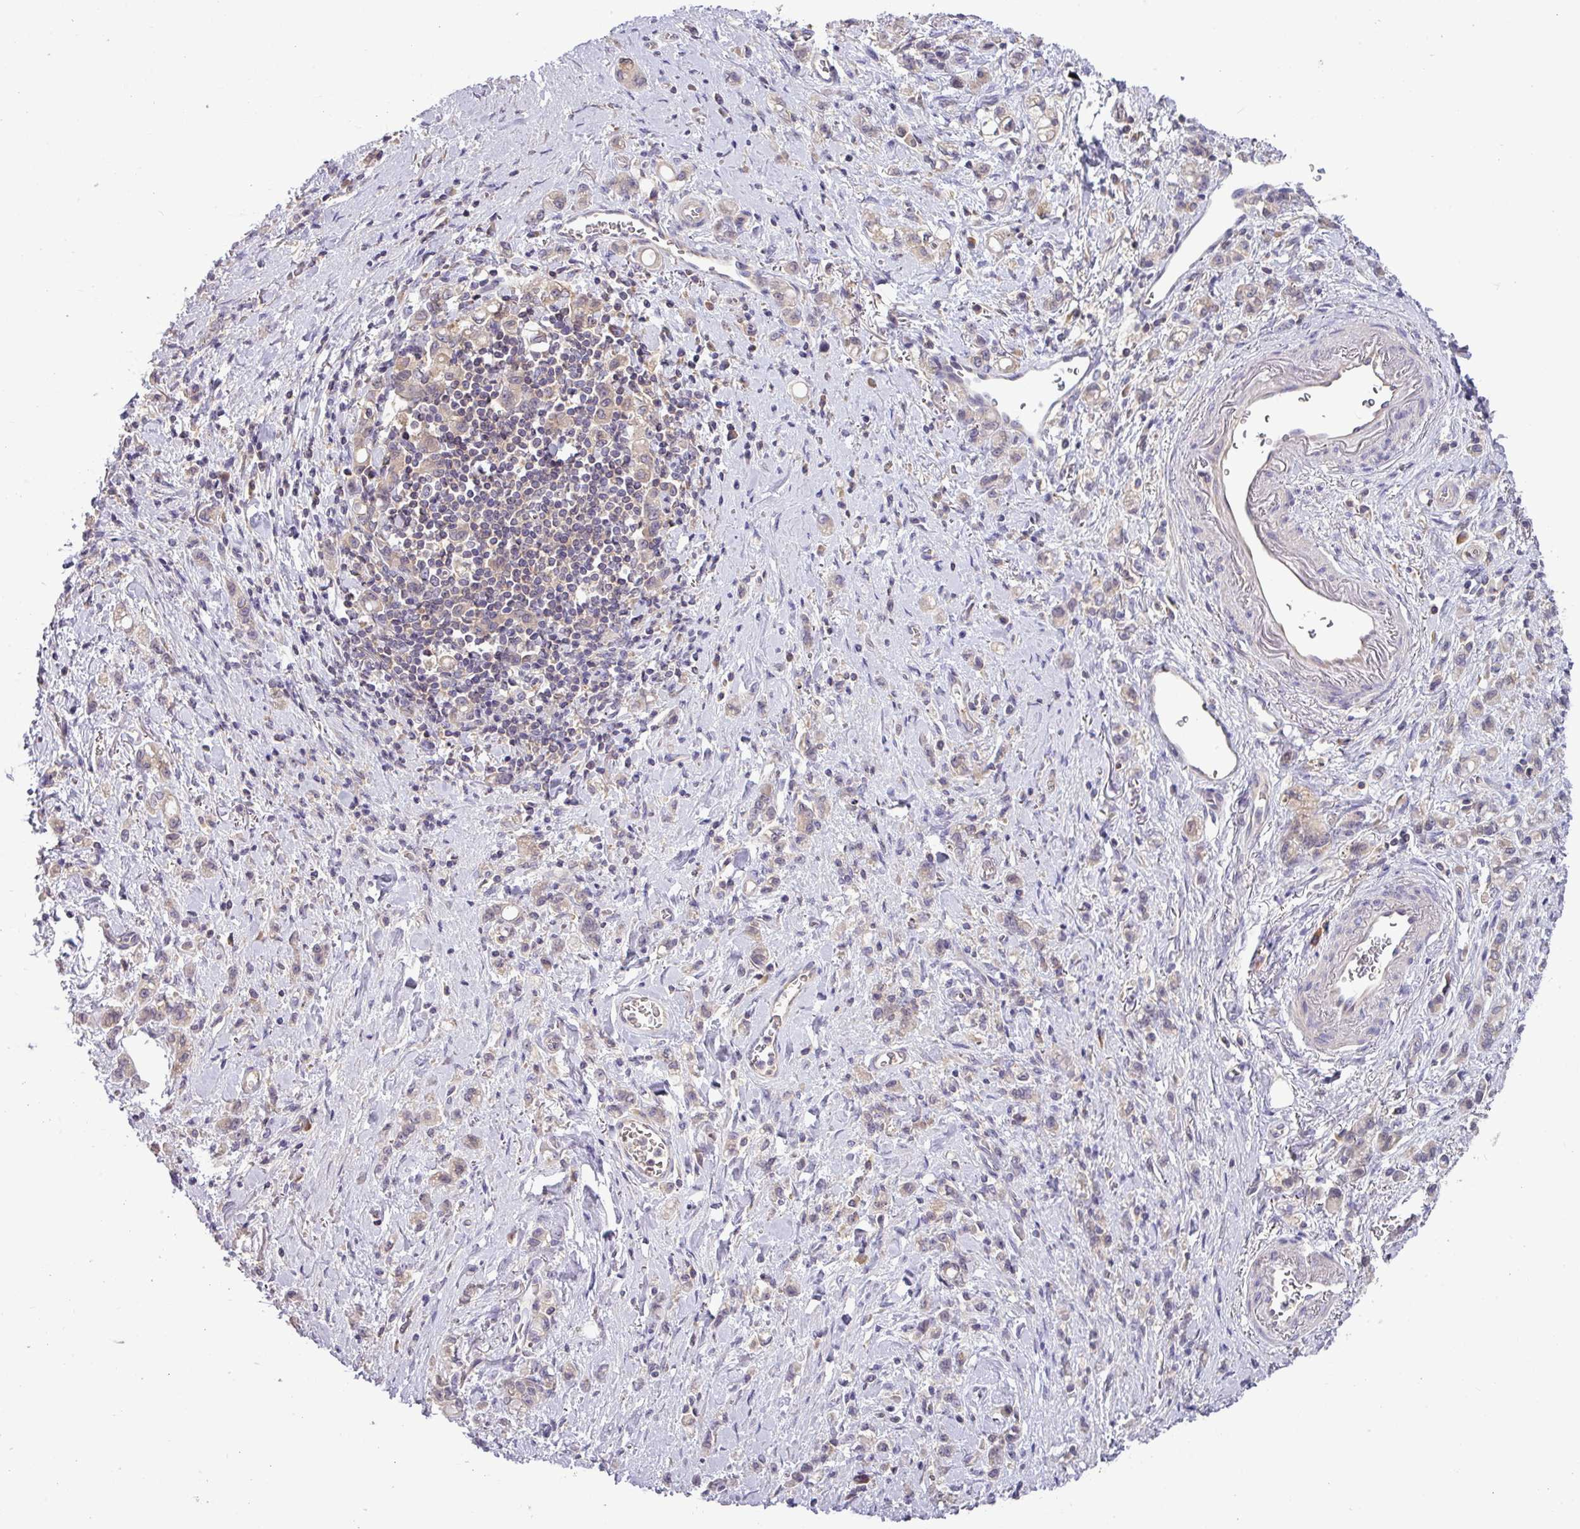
{"staining": {"intensity": "weak", "quantity": "25%-75%", "location": "cytoplasmic/membranous"}, "tissue": "stomach cancer", "cell_type": "Tumor cells", "image_type": "cancer", "snomed": [{"axis": "morphology", "description": "Adenocarcinoma, NOS"}, {"axis": "topography", "description": "Stomach"}], "caption": "Tumor cells display weak cytoplasmic/membranous positivity in about 25%-75% of cells in stomach cancer (adenocarcinoma).", "gene": "TMEM62", "patient": {"sex": "male", "age": 77}}